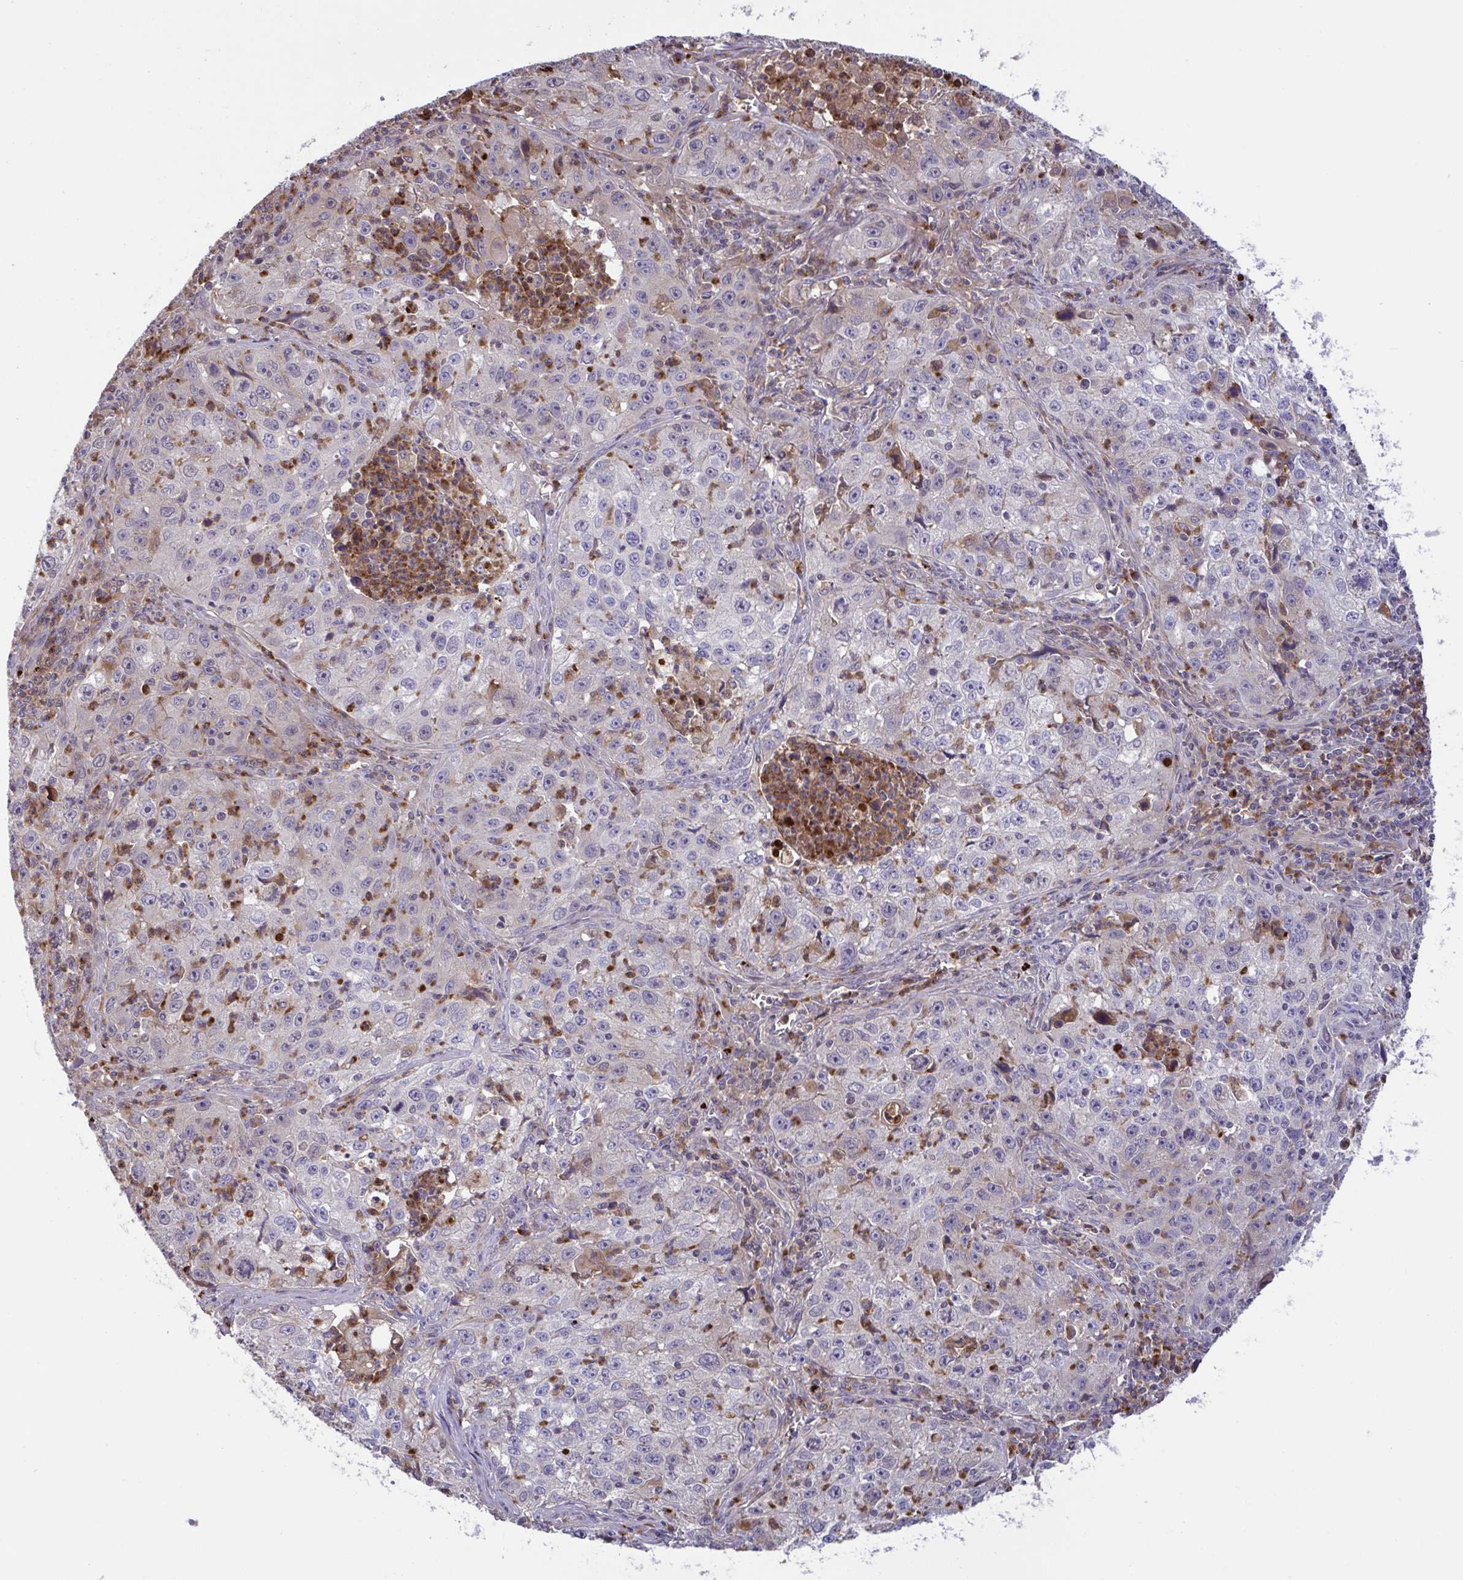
{"staining": {"intensity": "negative", "quantity": "none", "location": "none"}, "tissue": "lung cancer", "cell_type": "Tumor cells", "image_type": "cancer", "snomed": [{"axis": "morphology", "description": "Squamous cell carcinoma, NOS"}, {"axis": "topography", "description": "Lung"}], "caption": "High power microscopy image of an IHC histopathology image of squamous cell carcinoma (lung), revealing no significant staining in tumor cells.", "gene": "IL1R1", "patient": {"sex": "male", "age": 71}}